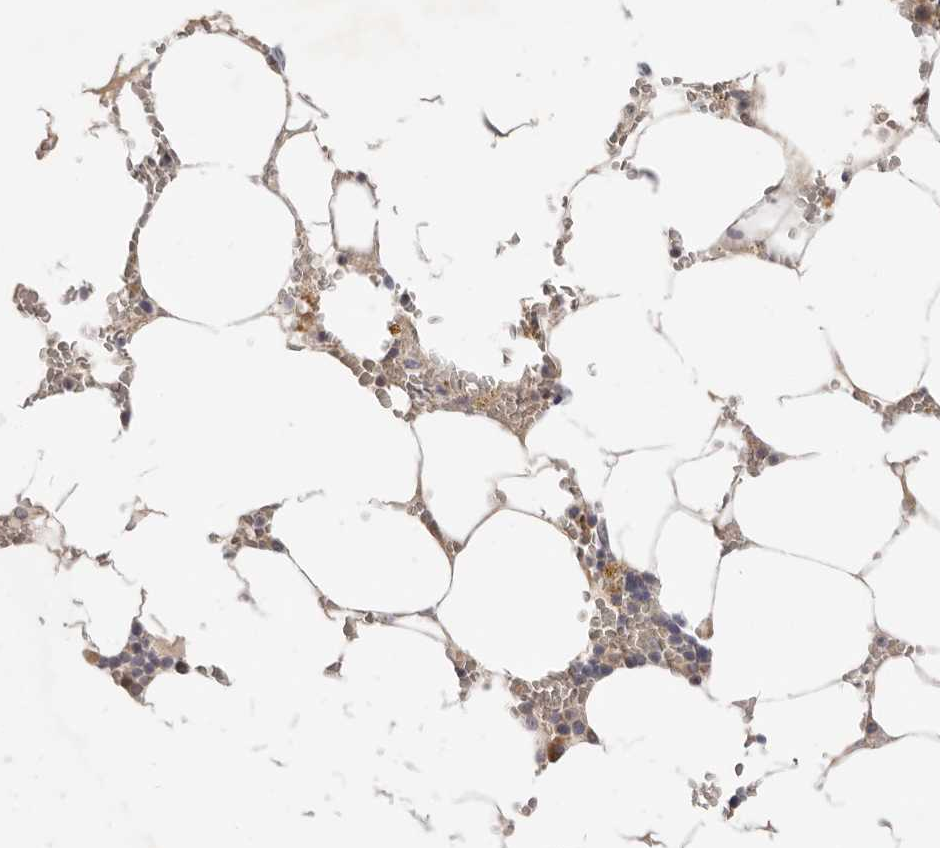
{"staining": {"intensity": "moderate", "quantity": "<25%", "location": "cytoplasmic/membranous"}, "tissue": "bone marrow", "cell_type": "Hematopoietic cells", "image_type": "normal", "snomed": [{"axis": "morphology", "description": "Normal tissue, NOS"}, {"axis": "topography", "description": "Bone marrow"}], "caption": "High-power microscopy captured an immunohistochemistry histopathology image of unremarkable bone marrow, revealing moderate cytoplasmic/membranous expression in about <25% of hematopoietic cells.", "gene": "TFB2M", "patient": {"sex": "male", "age": 70}}